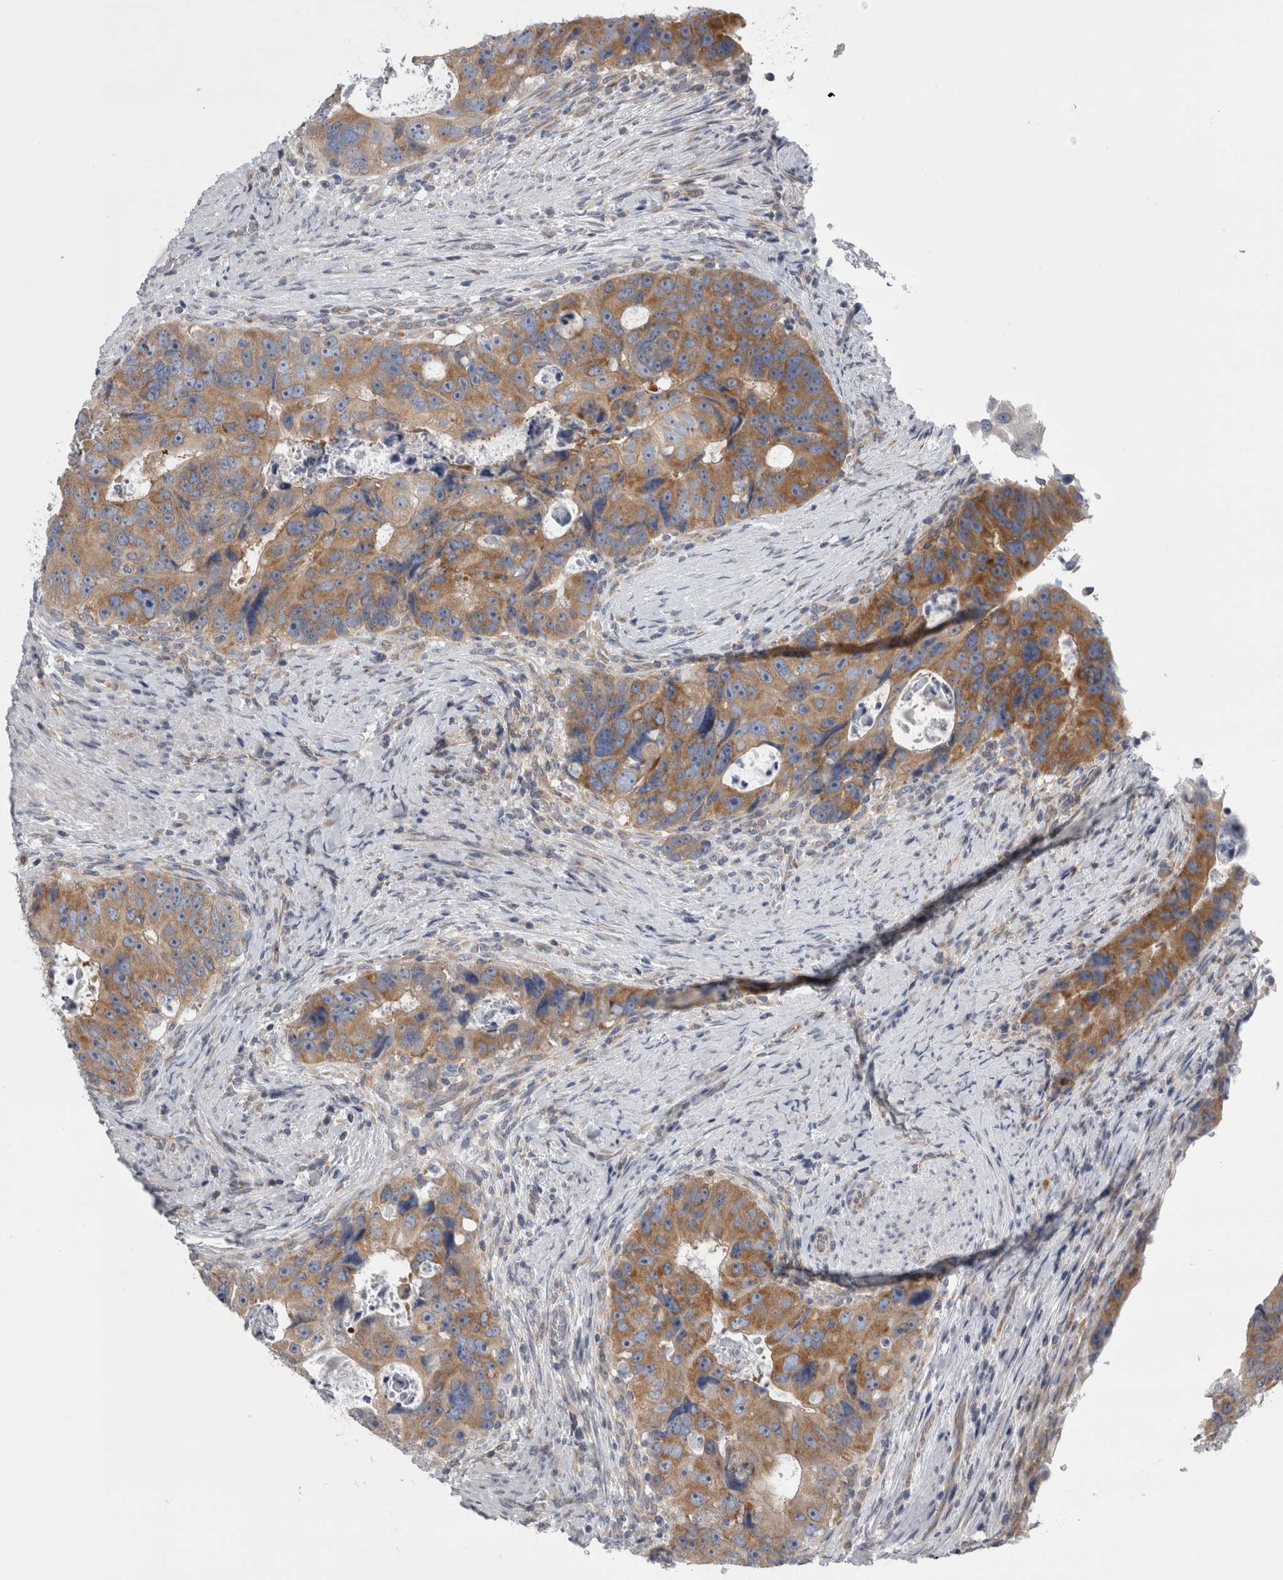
{"staining": {"intensity": "moderate", "quantity": ">75%", "location": "cytoplasmic/membranous"}, "tissue": "colorectal cancer", "cell_type": "Tumor cells", "image_type": "cancer", "snomed": [{"axis": "morphology", "description": "Adenocarcinoma, NOS"}, {"axis": "topography", "description": "Rectum"}], "caption": "Protein expression analysis of colorectal cancer (adenocarcinoma) demonstrates moderate cytoplasmic/membranous positivity in about >75% of tumor cells. (DAB IHC with brightfield microscopy, high magnification).", "gene": "PRRC2C", "patient": {"sex": "male", "age": 59}}